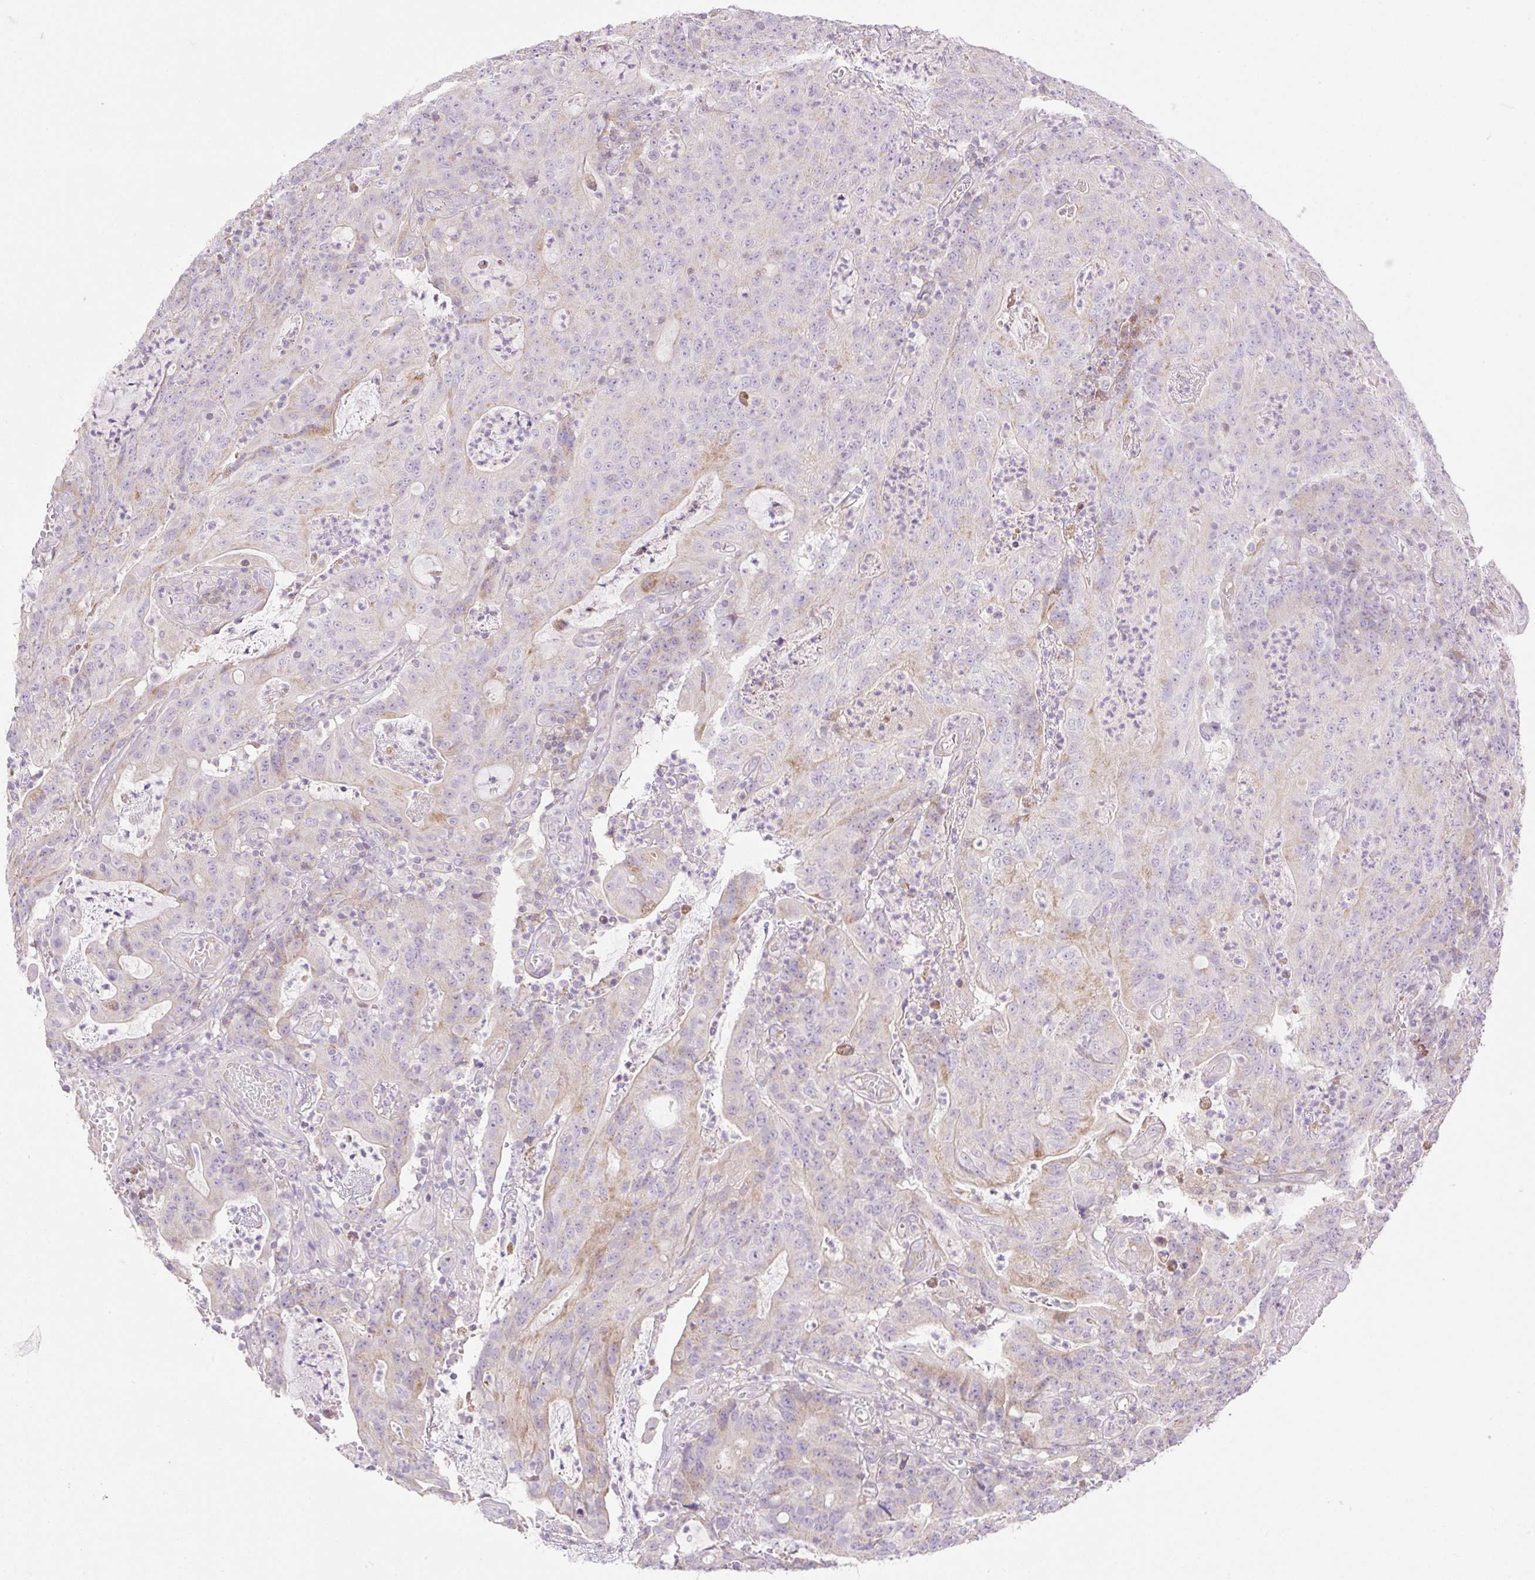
{"staining": {"intensity": "weak", "quantity": "<25%", "location": "cytoplasmic/membranous"}, "tissue": "colorectal cancer", "cell_type": "Tumor cells", "image_type": "cancer", "snomed": [{"axis": "morphology", "description": "Adenocarcinoma, NOS"}, {"axis": "topography", "description": "Colon"}], "caption": "Tumor cells are negative for brown protein staining in colorectal adenocarcinoma.", "gene": "VPS25", "patient": {"sex": "male", "age": 83}}